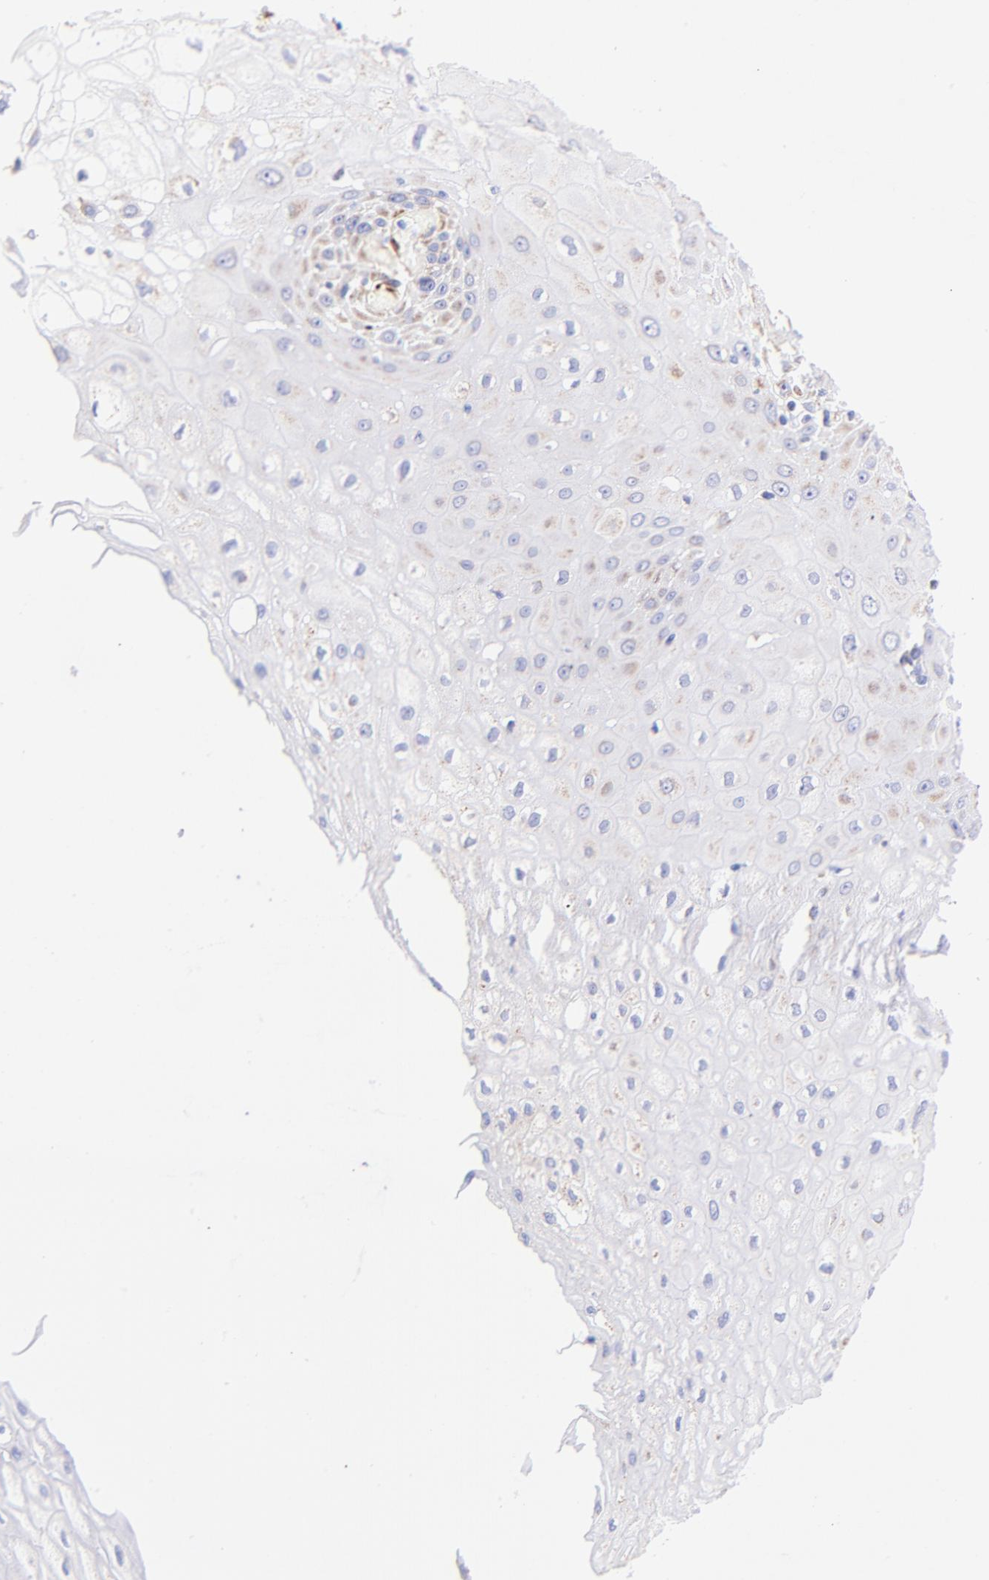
{"staining": {"intensity": "weak", "quantity": "<25%", "location": "cytoplasmic/membranous"}, "tissue": "esophagus", "cell_type": "Squamous epithelial cells", "image_type": "normal", "snomed": [{"axis": "morphology", "description": "Normal tissue, NOS"}, {"axis": "morphology", "description": "Squamous cell carcinoma, NOS"}, {"axis": "topography", "description": "Esophagus"}], "caption": "This is an IHC photomicrograph of normal human esophagus. There is no expression in squamous epithelial cells.", "gene": "SPARC", "patient": {"sex": "male", "age": 65}}